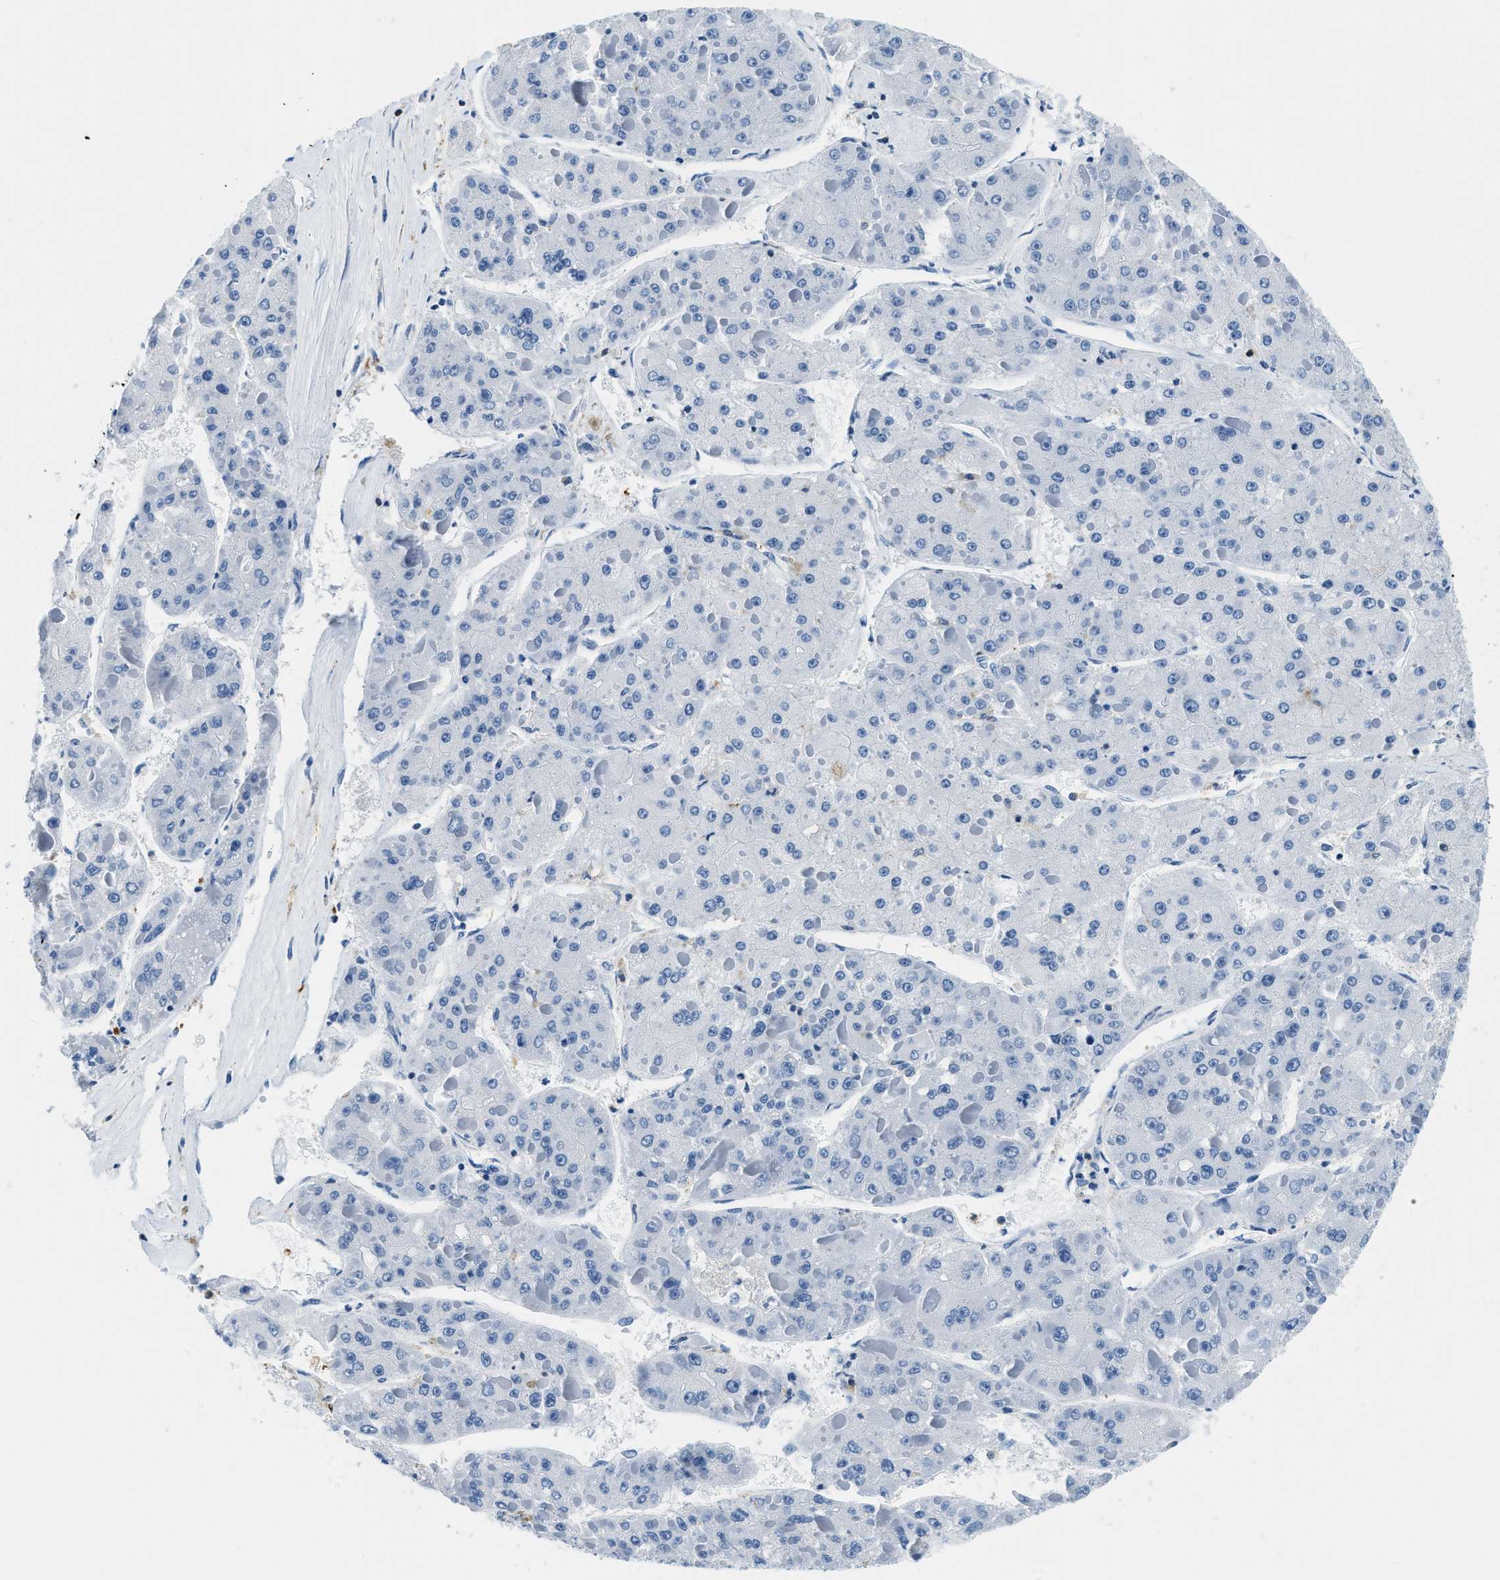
{"staining": {"intensity": "negative", "quantity": "none", "location": "none"}, "tissue": "liver cancer", "cell_type": "Tumor cells", "image_type": "cancer", "snomed": [{"axis": "morphology", "description": "Carcinoma, Hepatocellular, NOS"}, {"axis": "topography", "description": "Liver"}], "caption": "Immunohistochemistry (IHC) image of hepatocellular carcinoma (liver) stained for a protein (brown), which reveals no positivity in tumor cells. The staining was performed using DAB to visualize the protein expression in brown, while the nuclei were stained in blue with hematoxylin (Magnification: 20x).", "gene": "CAPG", "patient": {"sex": "female", "age": 73}}